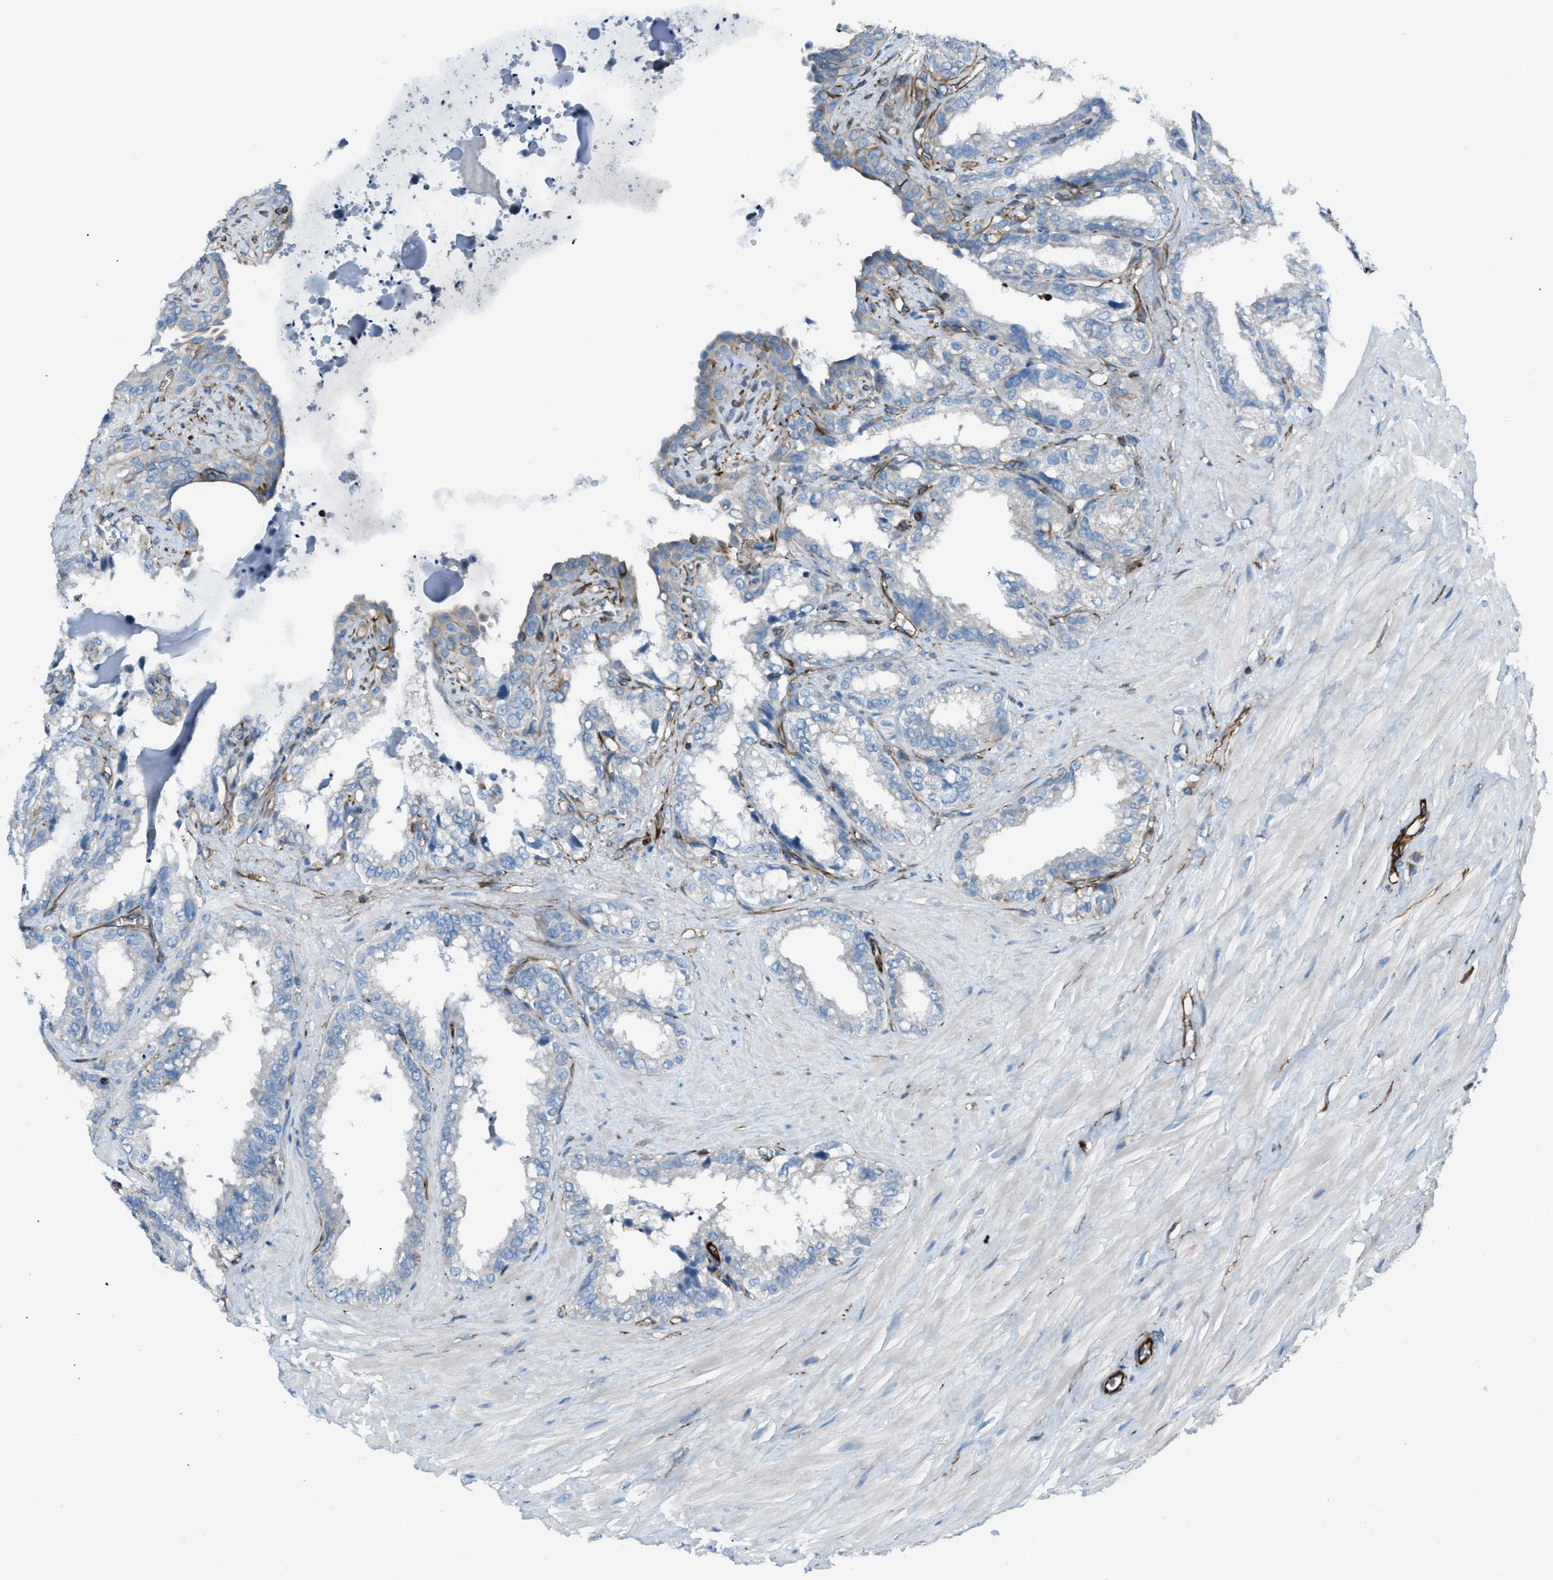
{"staining": {"intensity": "negative", "quantity": "none", "location": "none"}, "tissue": "seminal vesicle", "cell_type": "Glandular cells", "image_type": "normal", "snomed": [{"axis": "morphology", "description": "Normal tissue, NOS"}, {"axis": "topography", "description": "Seminal veicle"}], "caption": "The micrograph displays no significant staining in glandular cells of seminal vesicle.", "gene": "CABP7", "patient": {"sex": "male", "age": 64}}